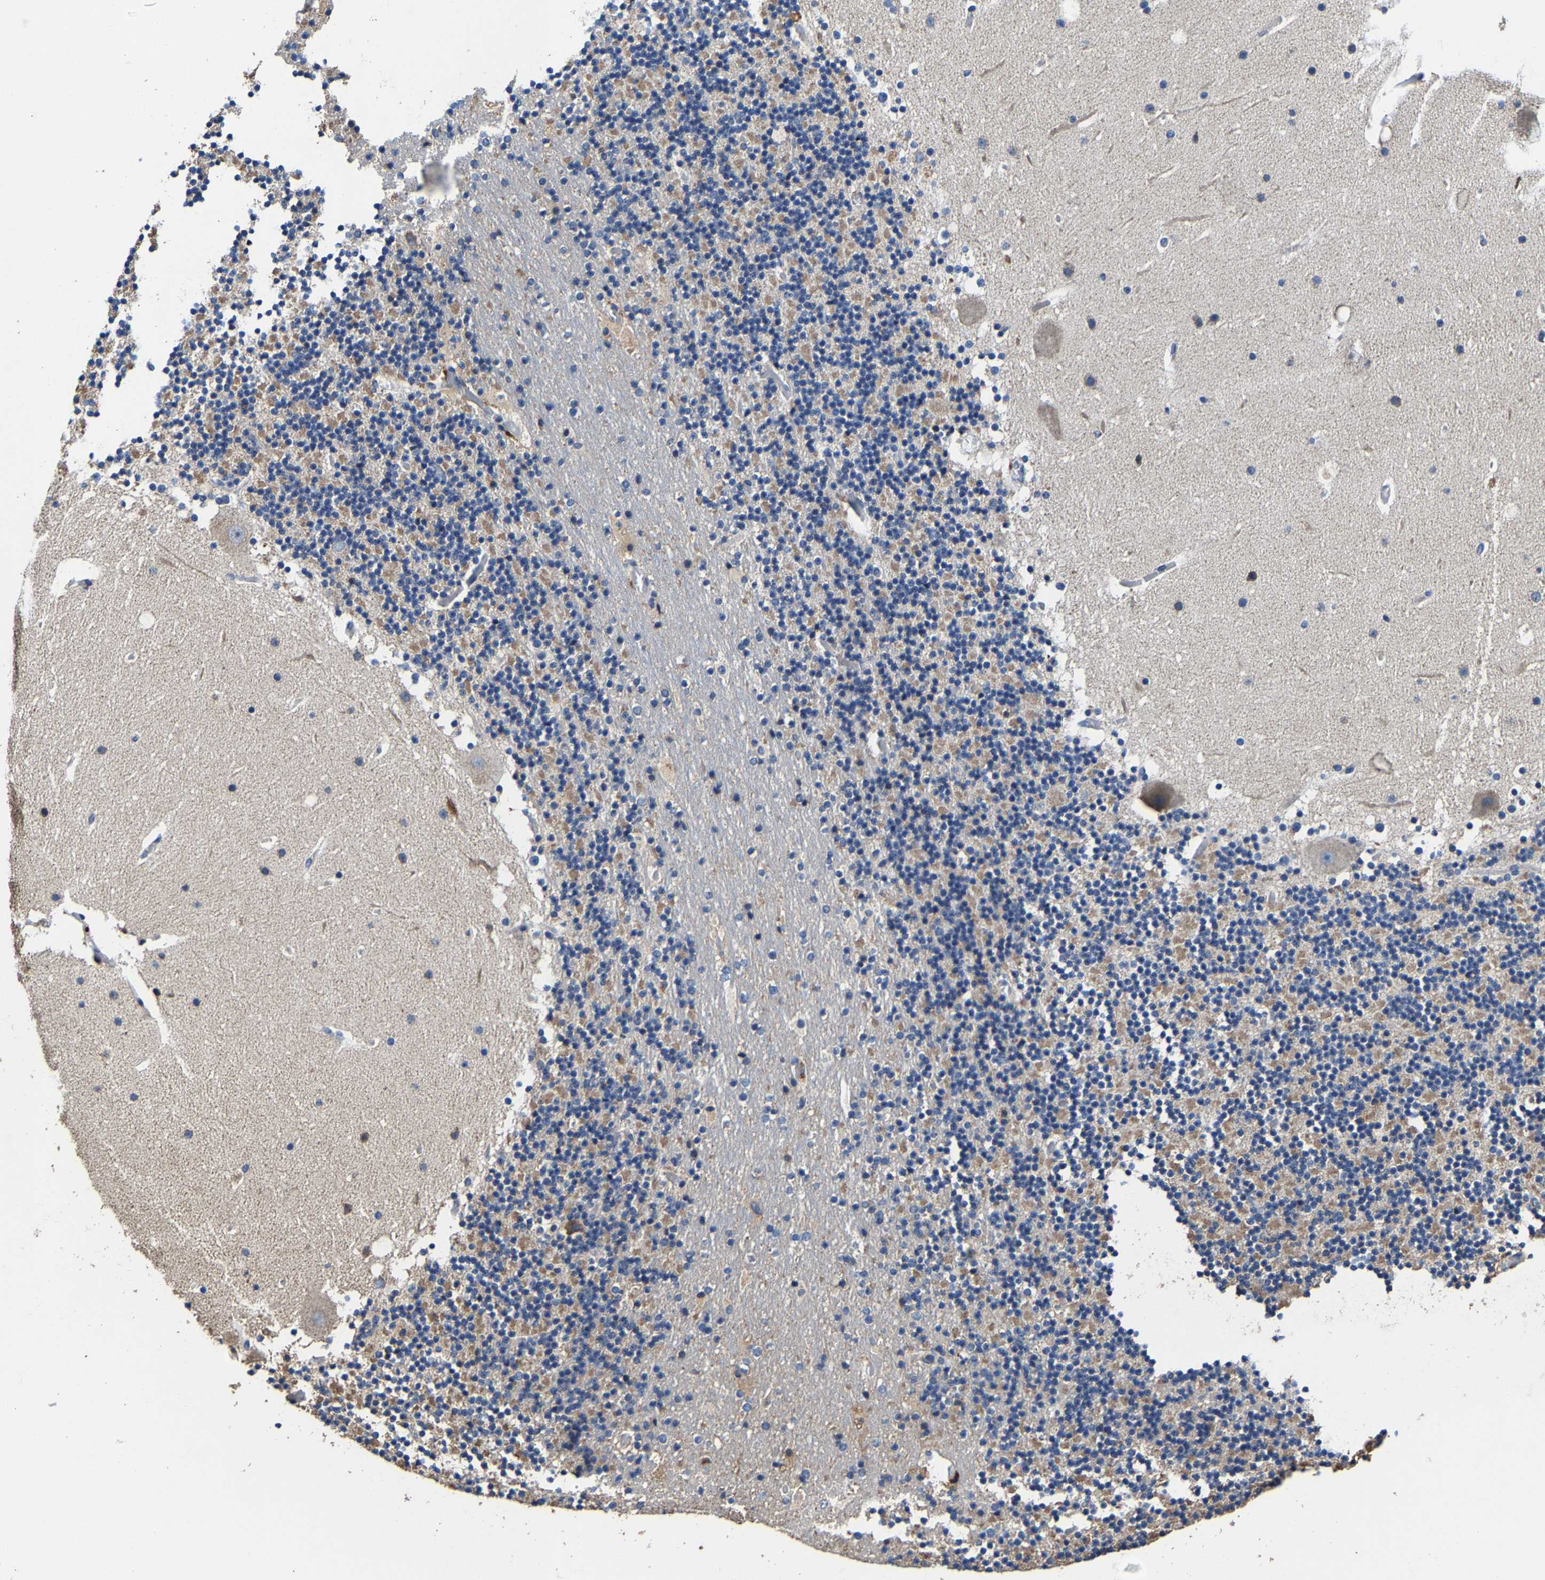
{"staining": {"intensity": "moderate", "quantity": "<25%", "location": "cytoplasmic/membranous"}, "tissue": "cerebellum", "cell_type": "Cells in granular layer", "image_type": "normal", "snomed": [{"axis": "morphology", "description": "Normal tissue, NOS"}, {"axis": "topography", "description": "Cerebellum"}], "caption": "Human cerebellum stained for a protein (brown) shows moderate cytoplasmic/membranous positive staining in about <25% of cells in granular layer.", "gene": "ZCCHC7", "patient": {"sex": "male", "age": 57}}